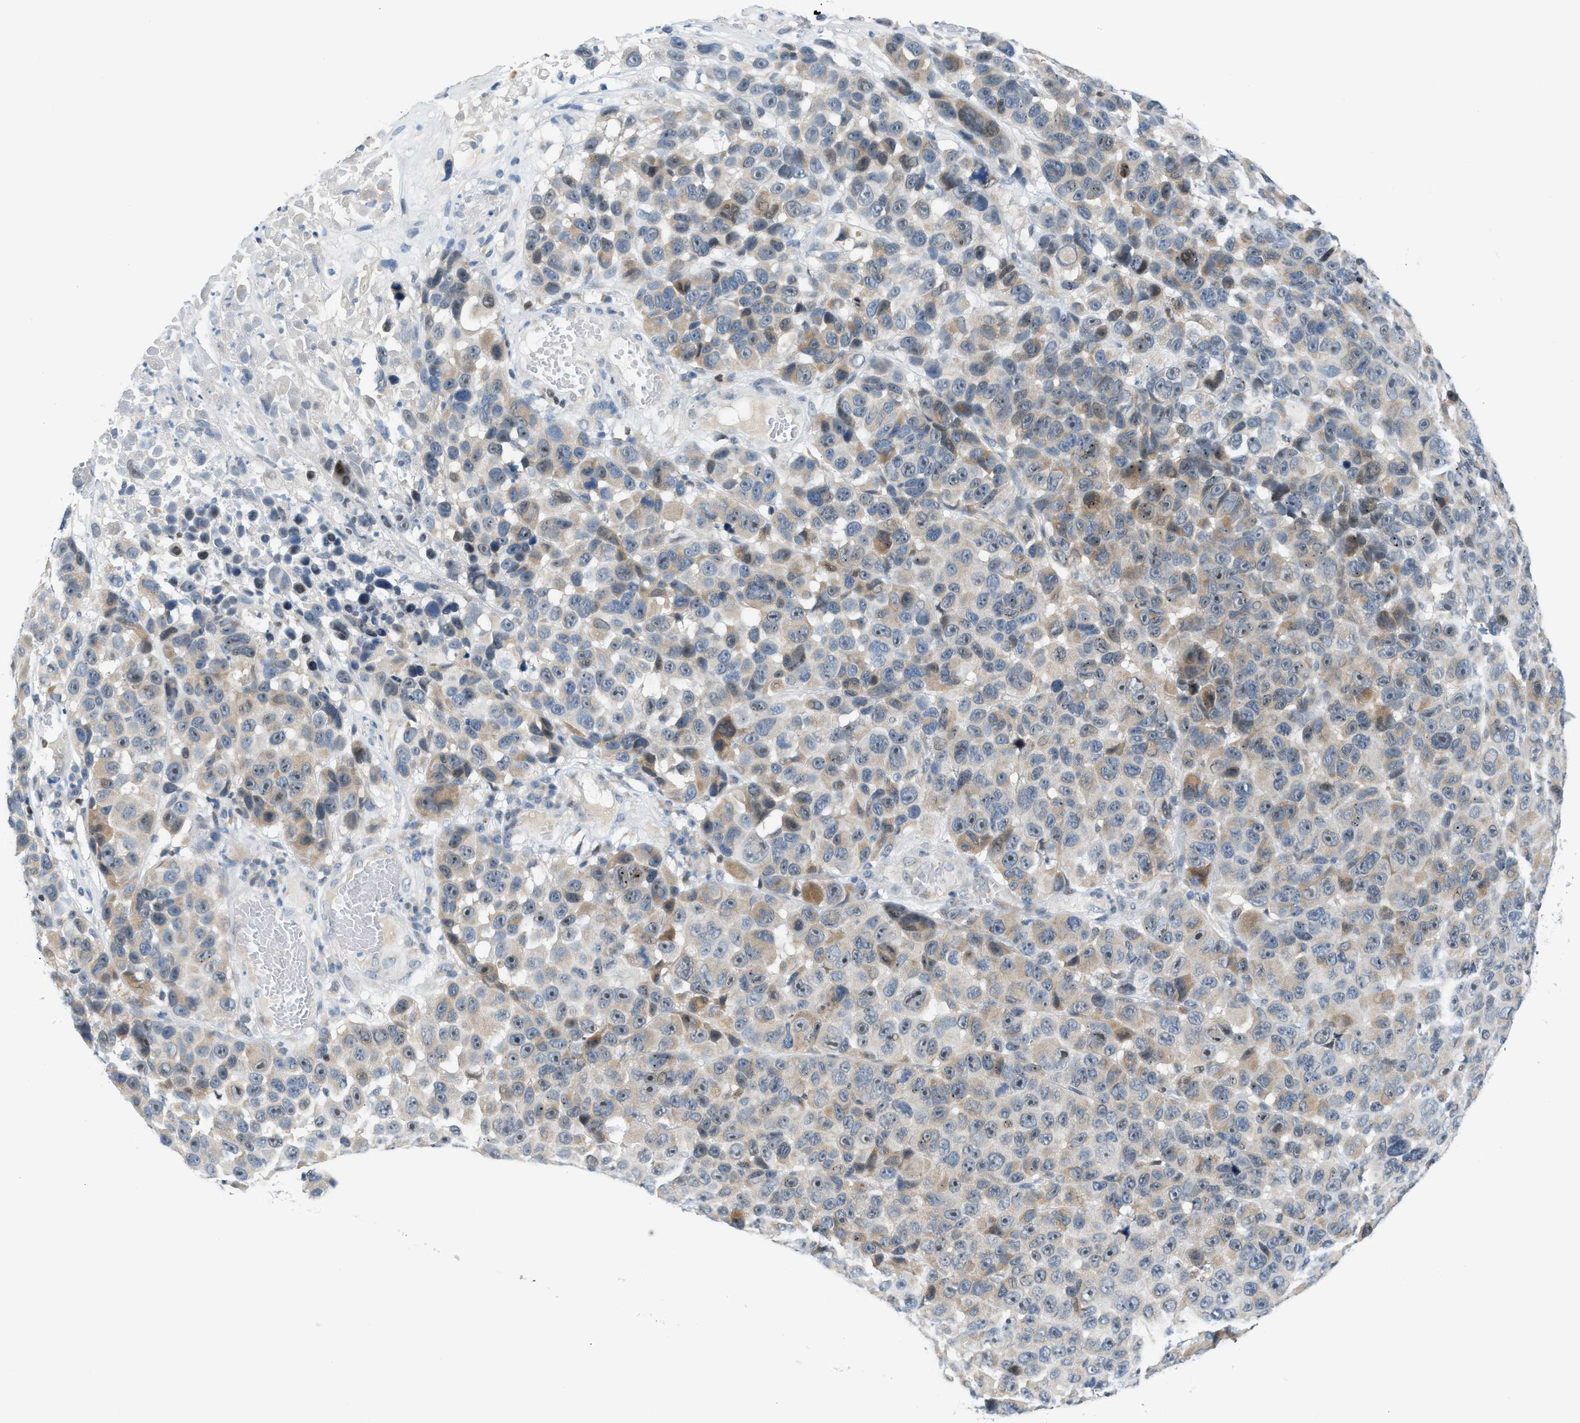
{"staining": {"intensity": "moderate", "quantity": "25%-75%", "location": "nuclear"}, "tissue": "melanoma", "cell_type": "Tumor cells", "image_type": "cancer", "snomed": [{"axis": "morphology", "description": "Malignant melanoma, NOS"}, {"axis": "topography", "description": "Skin"}], "caption": "About 25%-75% of tumor cells in human malignant melanoma reveal moderate nuclear protein staining as visualized by brown immunohistochemical staining.", "gene": "NPS", "patient": {"sex": "male", "age": 53}}